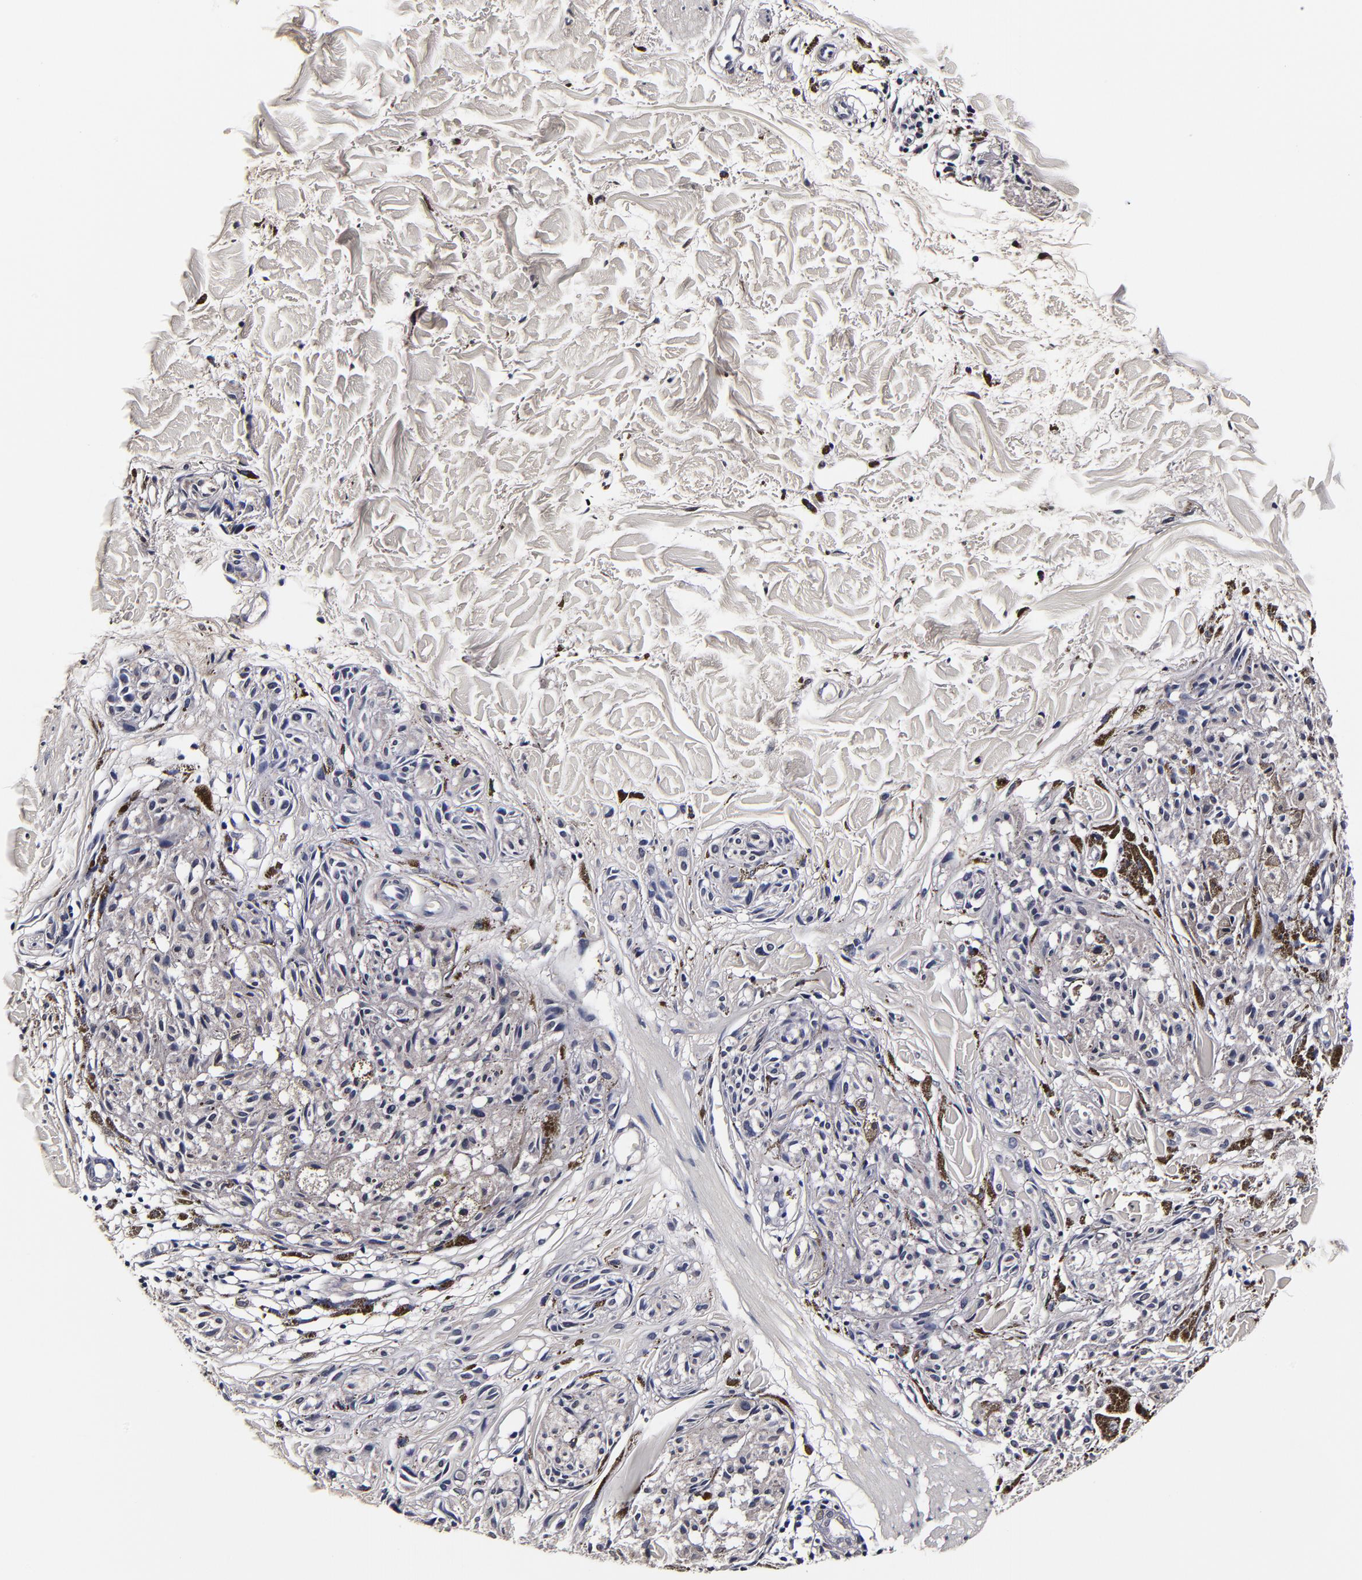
{"staining": {"intensity": "moderate", "quantity": ">75%", "location": "cytoplasmic/membranous"}, "tissue": "melanoma", "cell_type": "Tumor cells", "image_type": "cancer", "snomed": [{"axis": "morphology", "description": "Malignant melanoma, Metastatic site"}, {"axis": "topography", "description": "Skin"}], "caption": "Protein expression by IHC demonstrates moderate cytoplasmic/membranous staining in approximately >75% of tumor cells in melanoma.", "gene": "MMP15", "patient": {"sex": "female", "age": 66}}